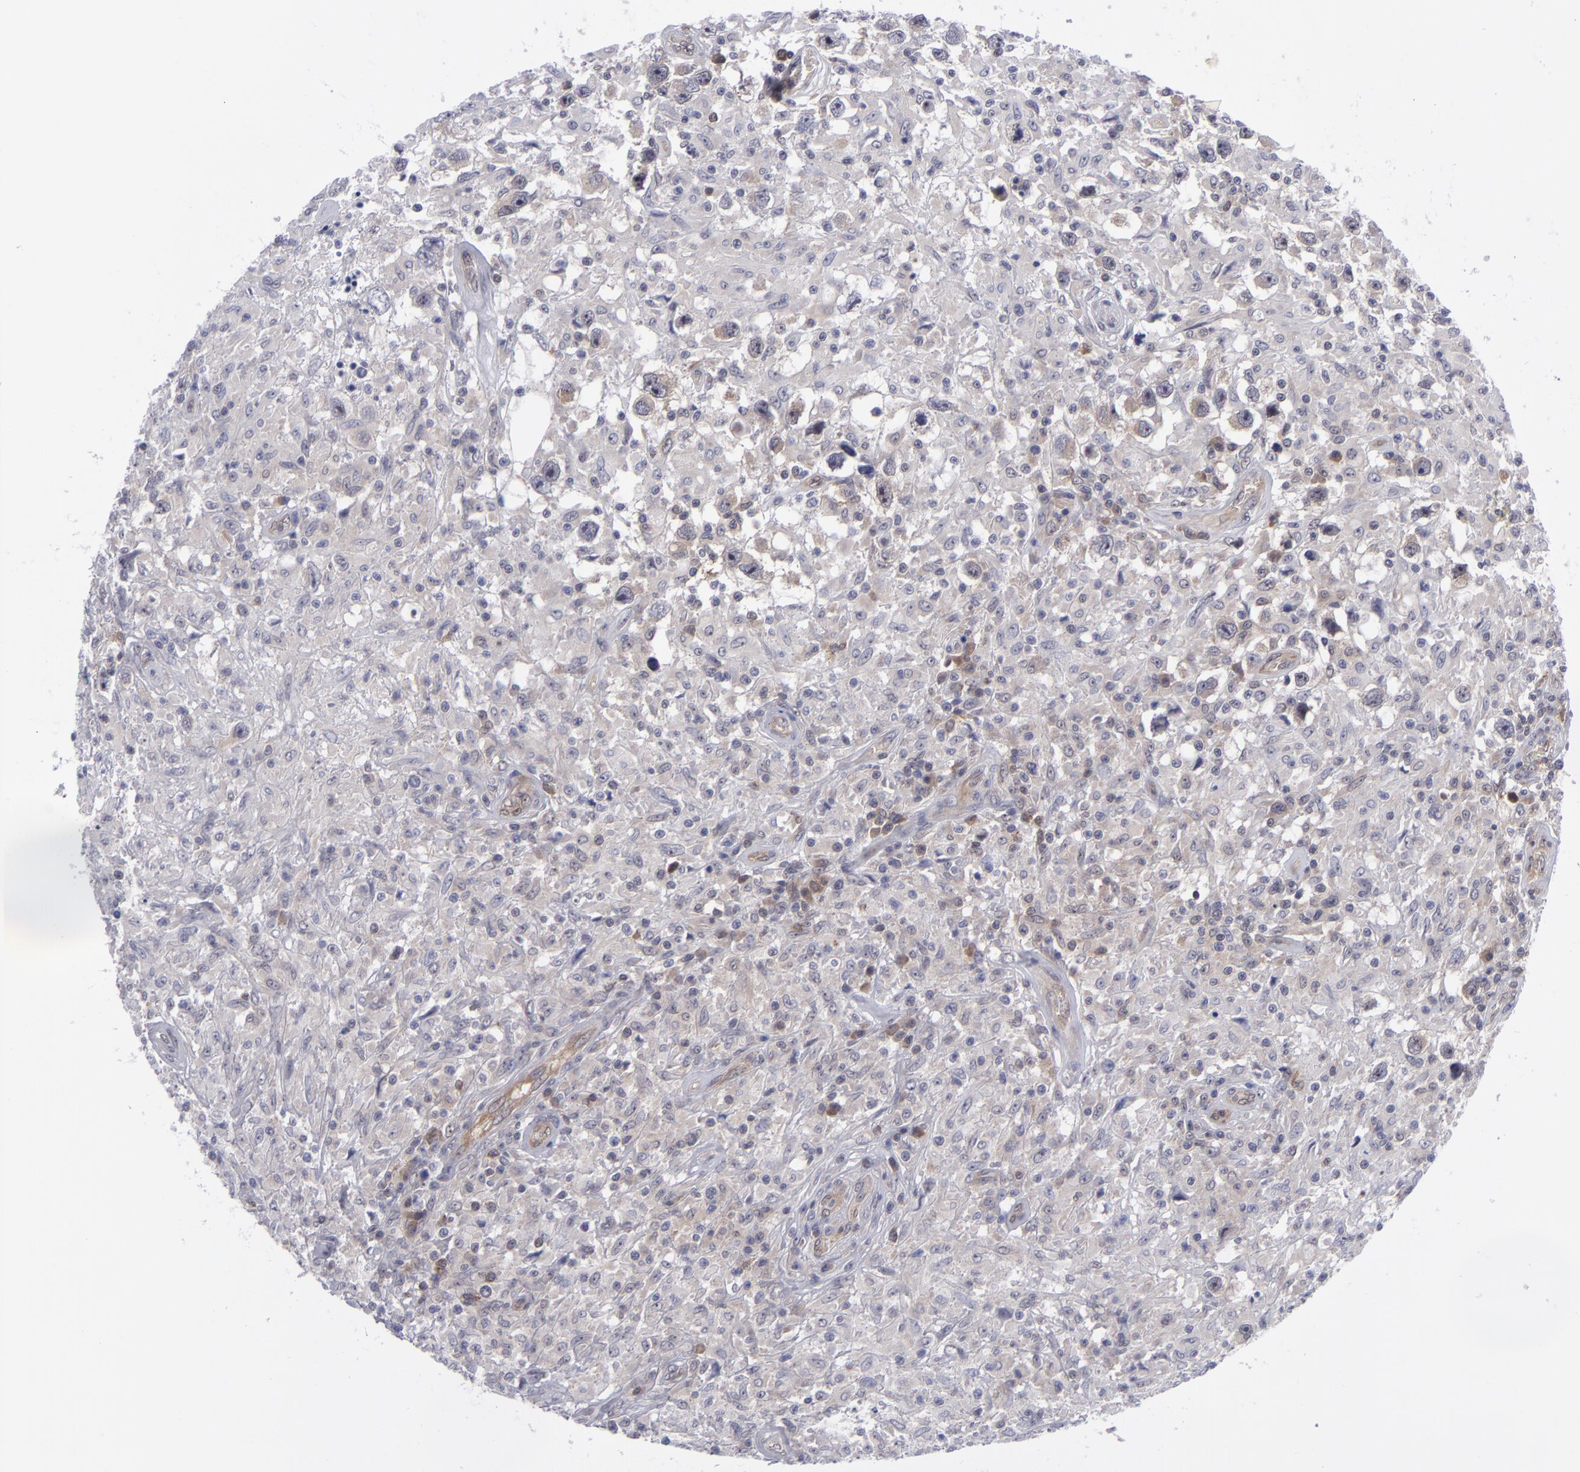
{"staining": {"intensity": "negative", "quantity": "none", "location": "none"}, "tissue": "testis cancer", "cell_type": "Tumor cells", "image_type": "cancer", "snomed": [{"axis": "morphology", "description": "Seminoma, NOS"}, {"axis": "topography", "description": "Testis"}], "caption": "There is no significant staining in tumor cells of testis seminoma. The staining is performed using DAB (3,3'-diaminobenzidine) brown chromogen with nuclei counter-stained in using hematoxylin.", "gene": "BCL10", "patient": {"sex": "male", "age": 34}}